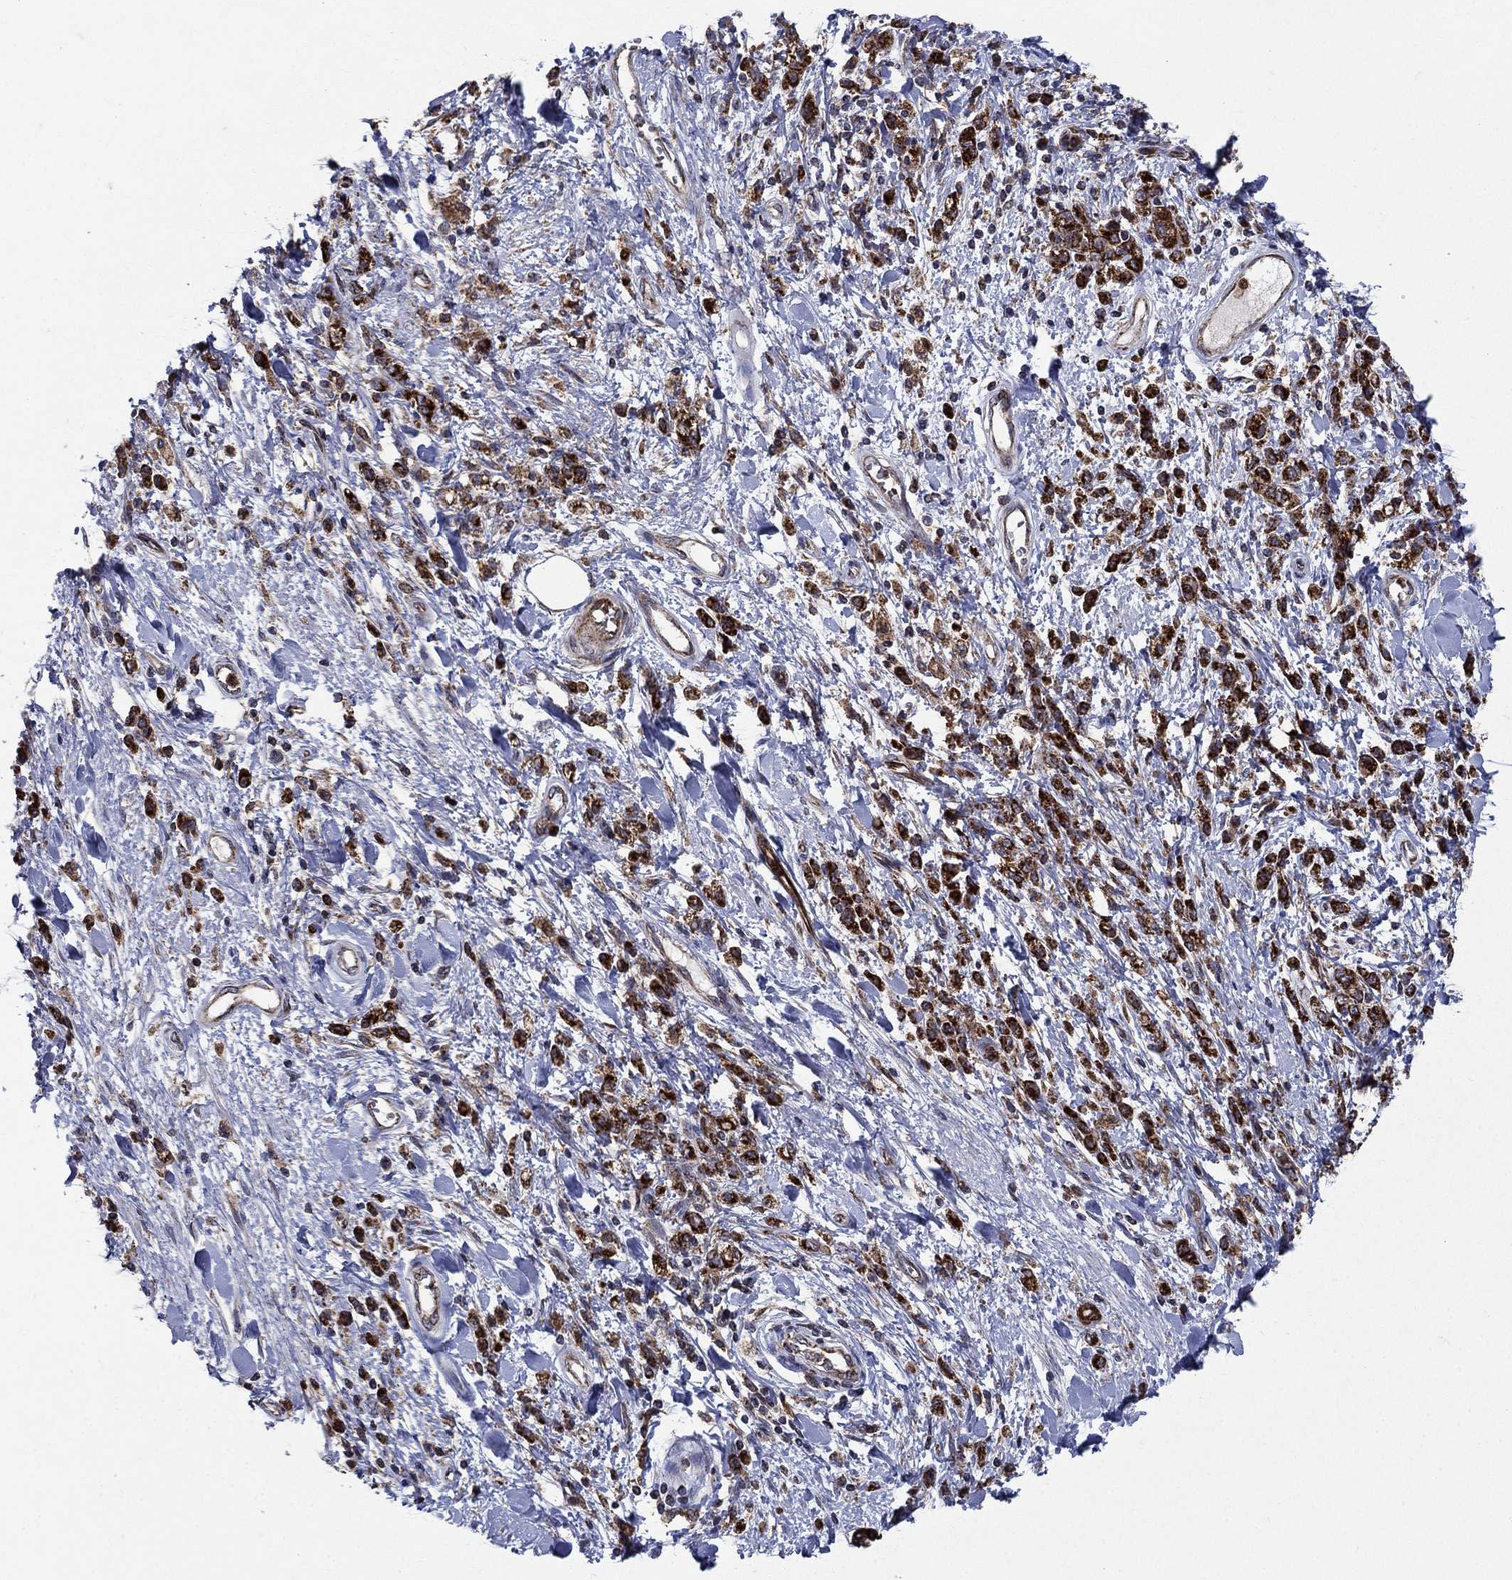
{"staining": {"intensity": "strong", "quantity": ">75%", "location": "cytoplasmic/membranous"}, "tissue": "stomach cancer", "cell_type": "Tumor cells", "image_type": "cancer", "snomed": [{"axis": "morphology", "description": "Adenocarcinoma, NOS"}, {"axis": "topography", "description": "Stomach"}], "caption": "The image reveals staining of stomach adenocarcinoma, revealing strong cytoplasmic/membranous protein positivity (brown color) within tumor cells. (IHC, brightfield microscopy, high magnification).", "gene": "RNF19B", "patient": {"sex": "male", "age": 77}}